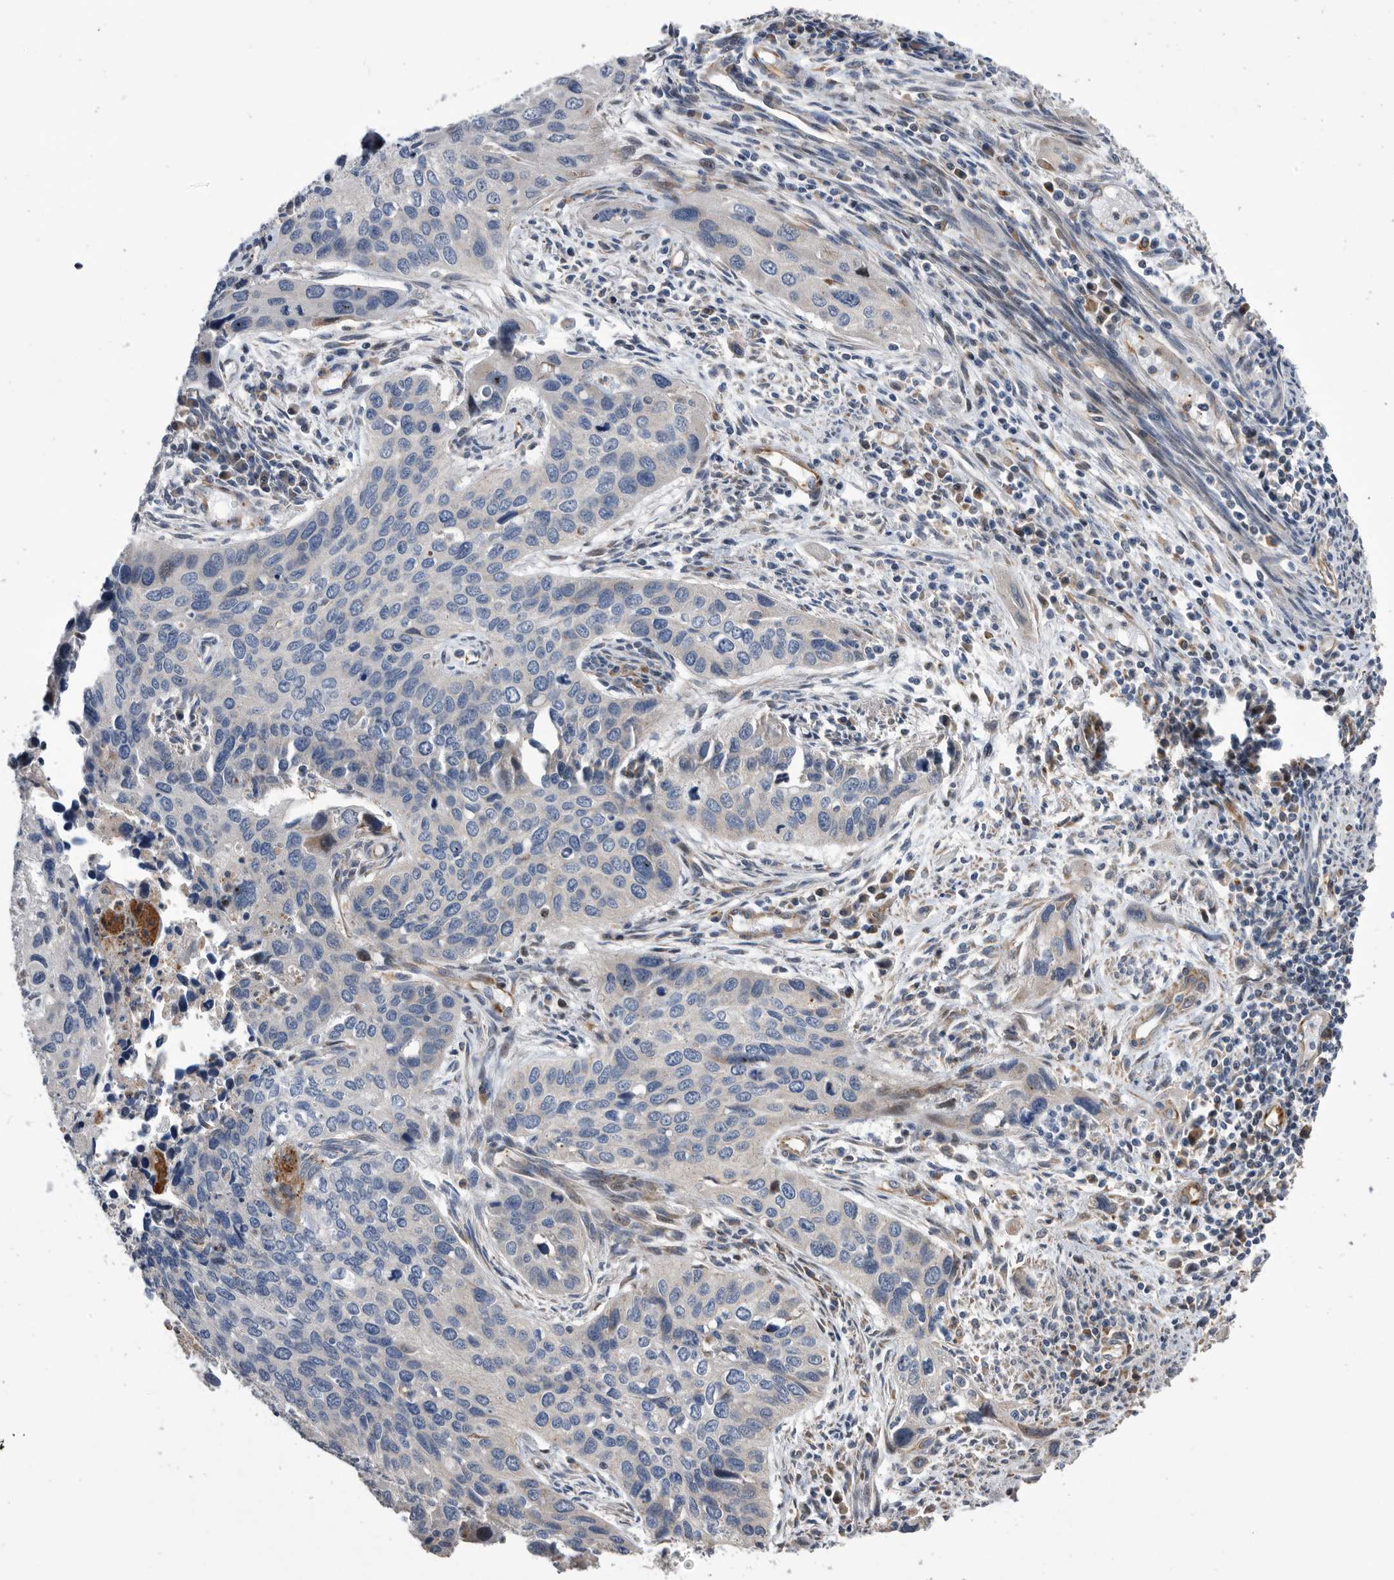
{"staining": {"intensity": "negative", "quantity": "none", "location": "none"}, "tissue": "cervical cancer", "cell_type": "Tumor cells", "image_type": "cancer", "snomed": [{"axis": "morphology", "description": "Squamous cell carcinoma, NOS"}, {"axis": "topography", "description": "Cervix"}], "caption": "Immunohistochemistry photomicrograph of neoplastic tissue: human squamous cell carcinoma (cervical) stained with DAB demonstrates no significant protein expression in tumor cells. Brightfield microscopy of IHC stained with DAB (3,3'-diaminobenzidine) (brown) and hematoxylin (blue), captured at high magnification.", "gene": "SERINC2", "patient": {"sex": "female", "age": 55}}